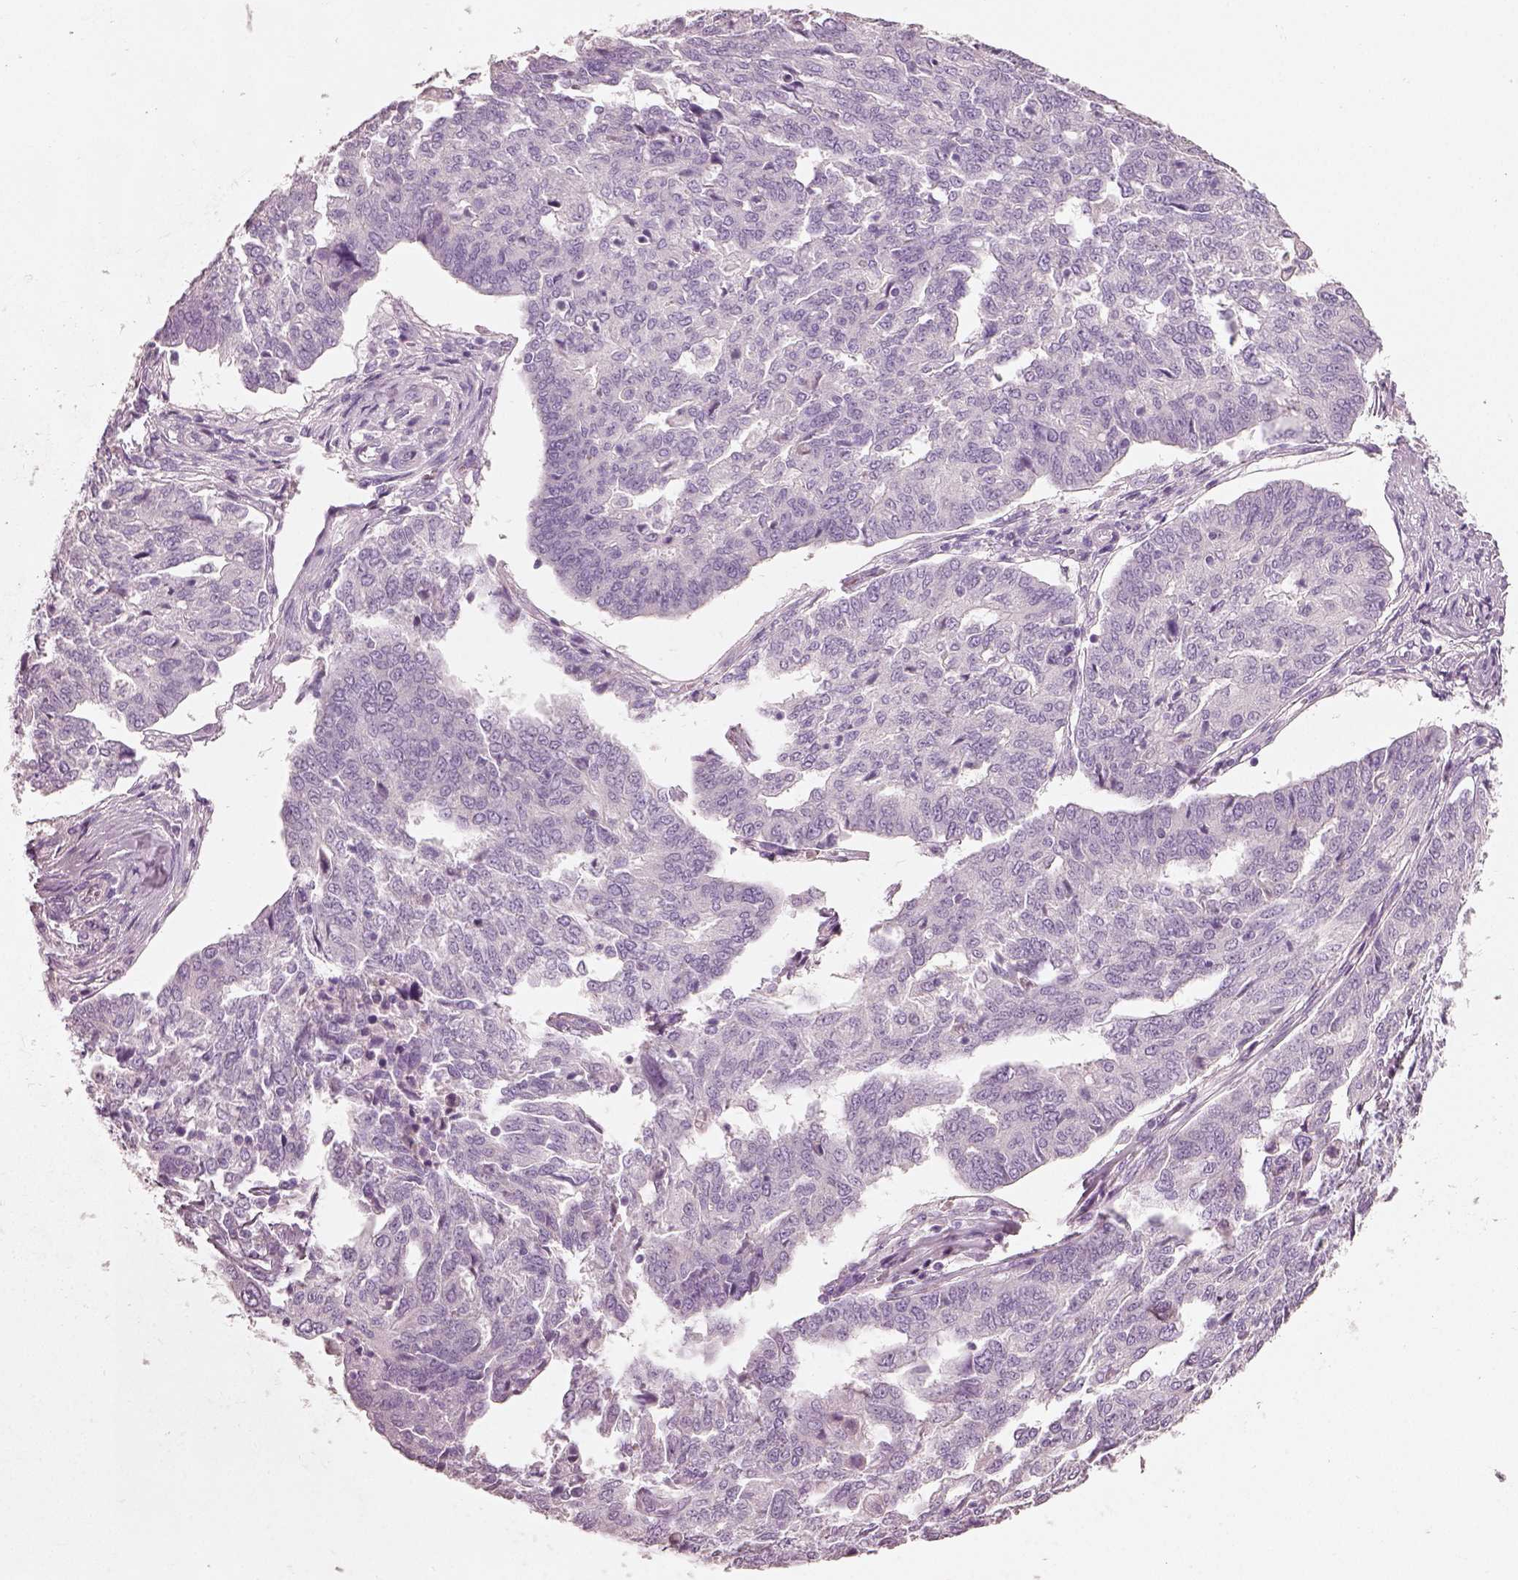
{"staining": {"intensity": "negative", "quantity": "none", "location": "none"}, "tissue": "ovarian cancer", "cell_type": "Tumor cells", "image_type": "cancer", "snomed": [{"axis": "morphology", "description": "Cystadenocarcinoma, serous, NOS"}, {"axis": "topography", "description": "Ovary"}], "caption": "An IHC histopathology image of serous cystadenocarcinoma (ovarian) is shown. There is no staining in tumor cells of serous cystadenocarcinoma (ovarian).", "gene": "PNOC", "patient": {"sex": "female", "age": 67}}